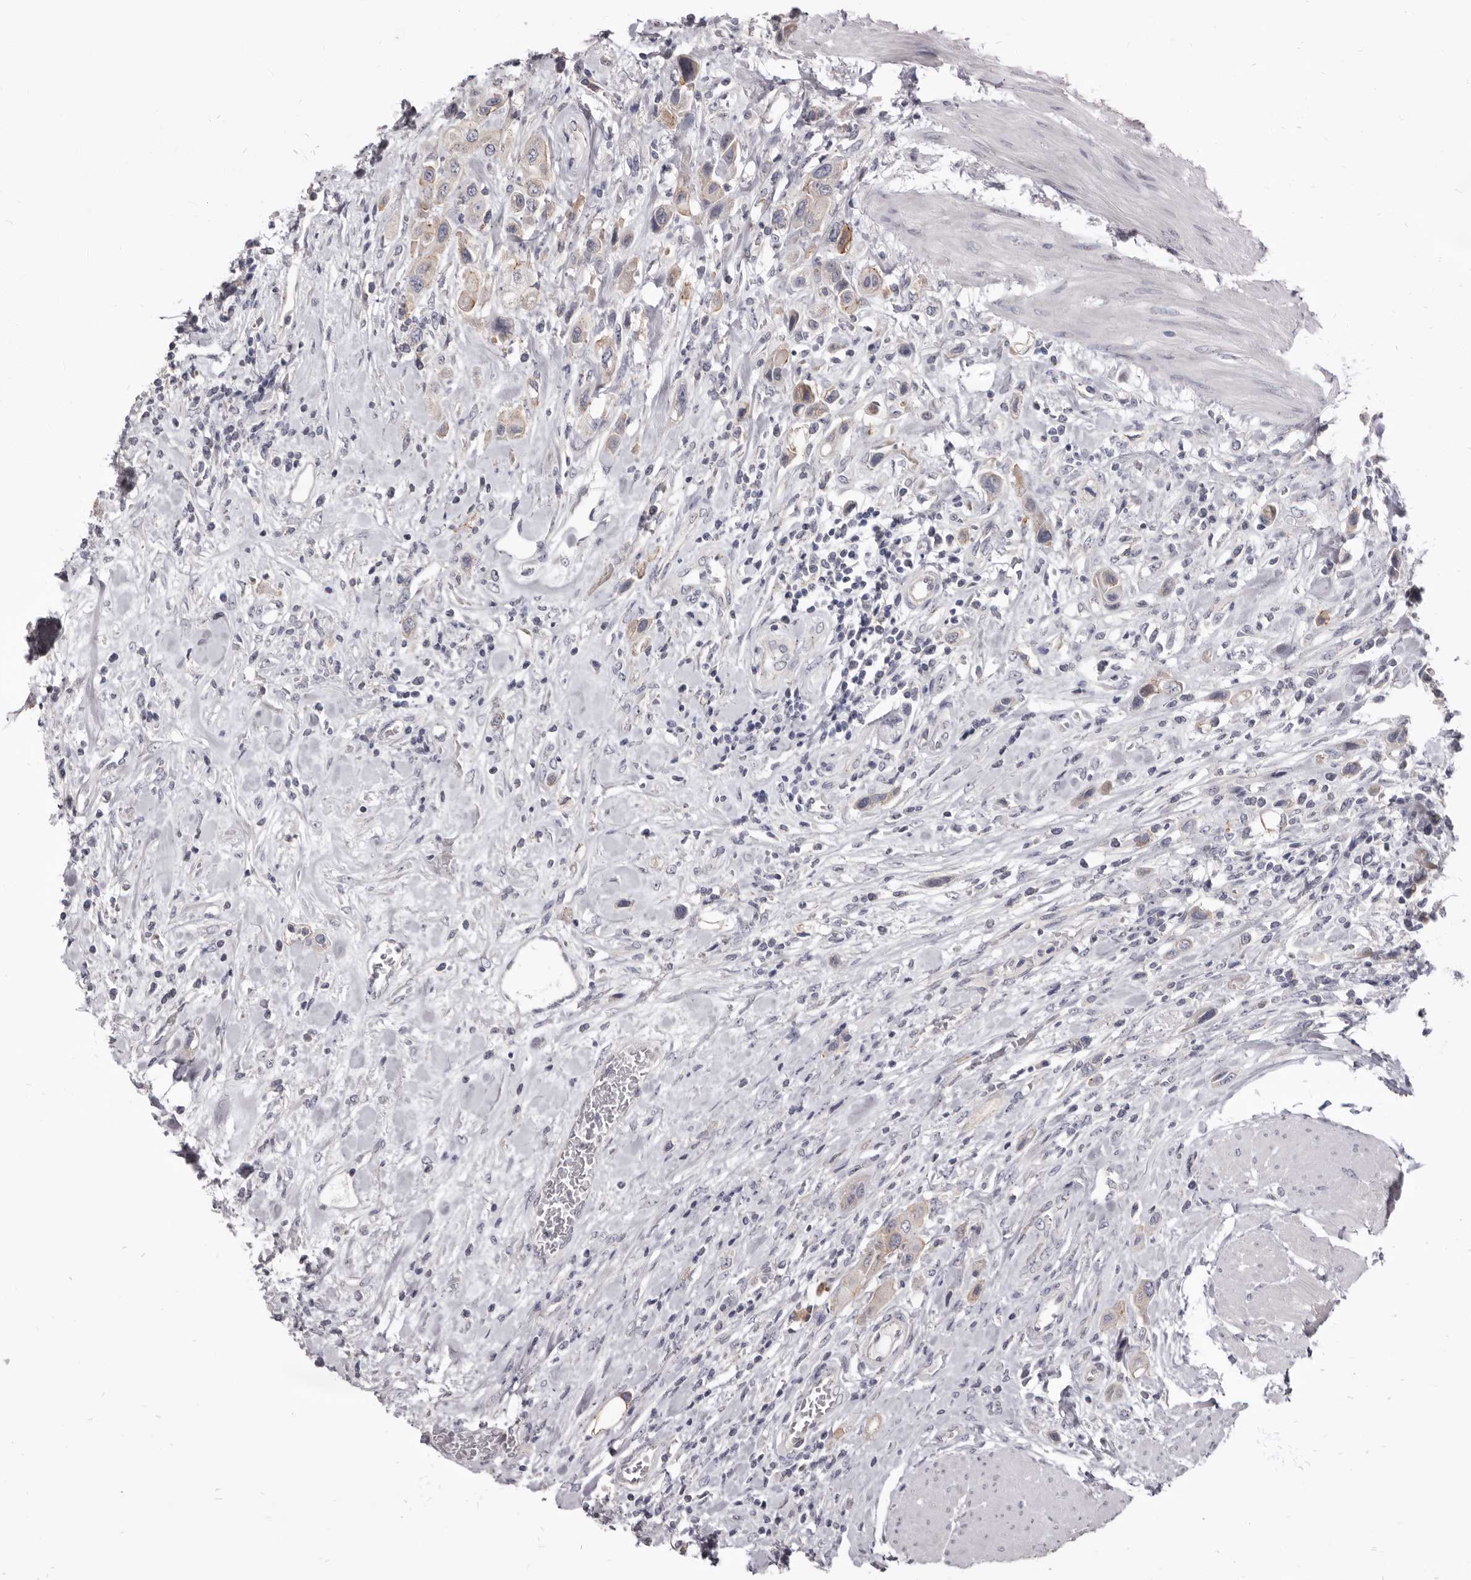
{"staining": {"intensity": "weak", "quantity": "25%-75%", "location": "cytoplasmic/membranous"}, "tissue": "urothelial cancer", "cell_type": "Tumor cells", "image_type": "cancer", "snomed": [{"axis": "morphology", "description": "Urothelial carcinoma, High grade"}, {"axis": "topography", "description": "Urinary bladder"}], "caption": "This photomicrograph exhibits urothelial carcinoma (high-grade) stained with IHC to label a protein in brown. The cytoplasmic/membranous of tumor cells show weak positivity for the protein. Nuclei are counter-stained blue.", "gene": "CGN", "patient": {"sex": "male", "age": 50}}